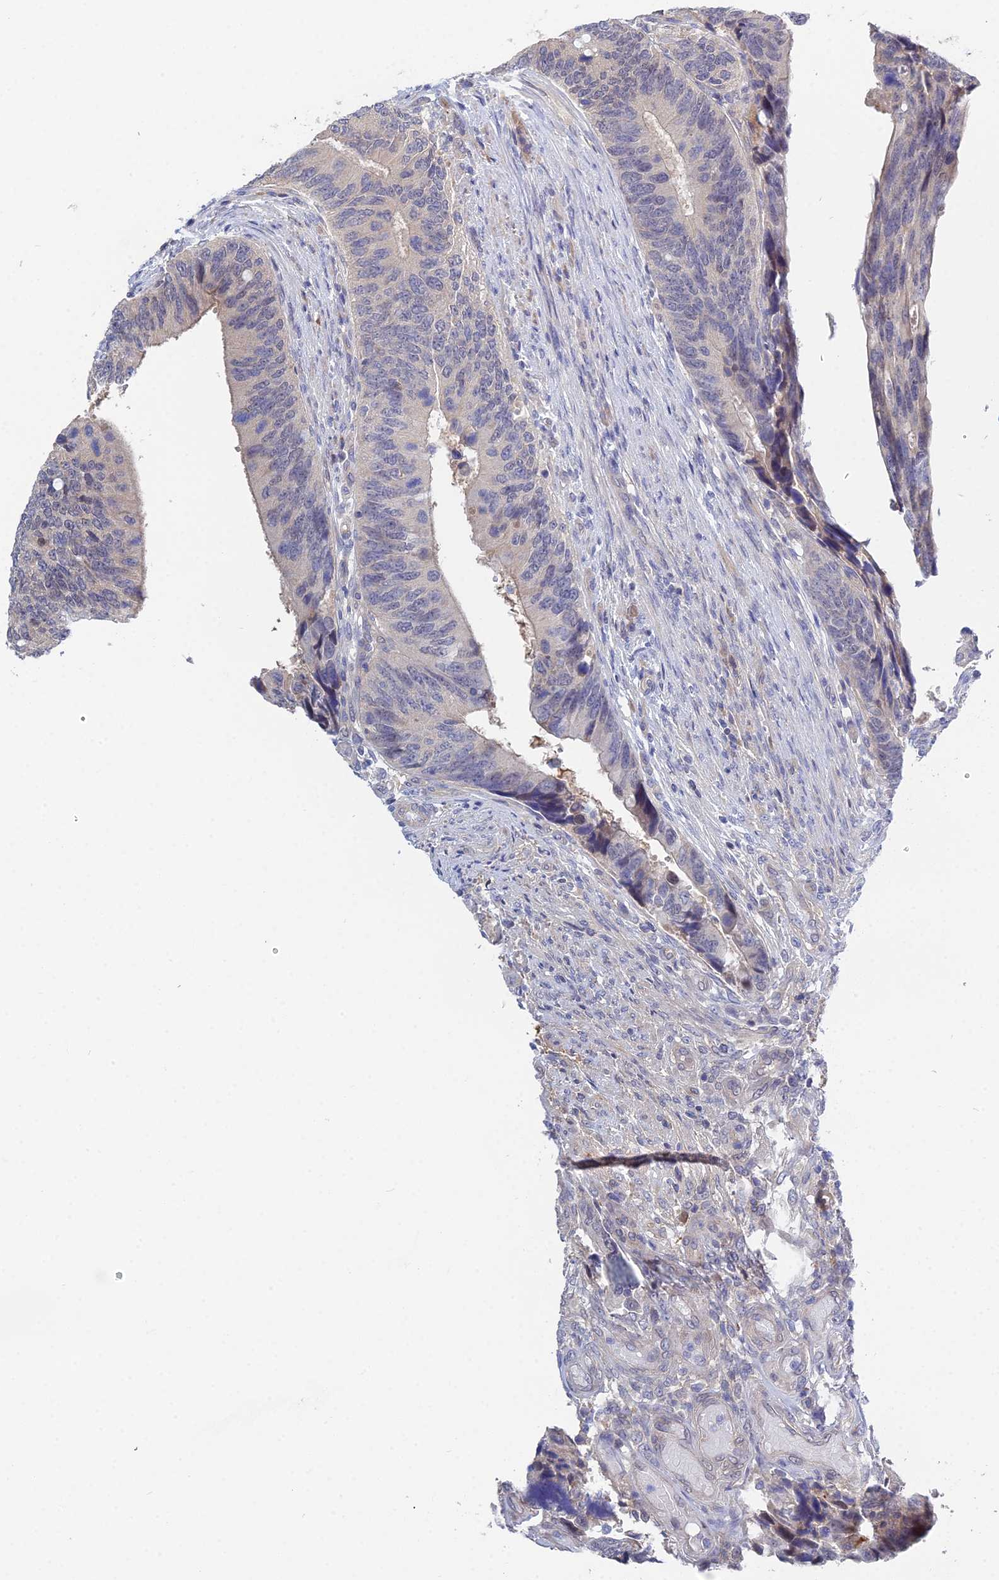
{"staining": {"intensity": "negative", "quantity": "none", "location": "none"}, "tissue": "colorectal cancer", "cell_type": "Tumor cells", "image_type": "cancer", "snomed": [{"axis": "morphology", "description": "Adenocarcinoma, NOS"}, {"axis": "topography", "description": "Colon"}], "caption": "Tumor cells are negative for brown protein staining in colorectal cancer (adenocarcinoma).", "gene": "DNAH14", "patient": {"sex": "male", "age": 87}}